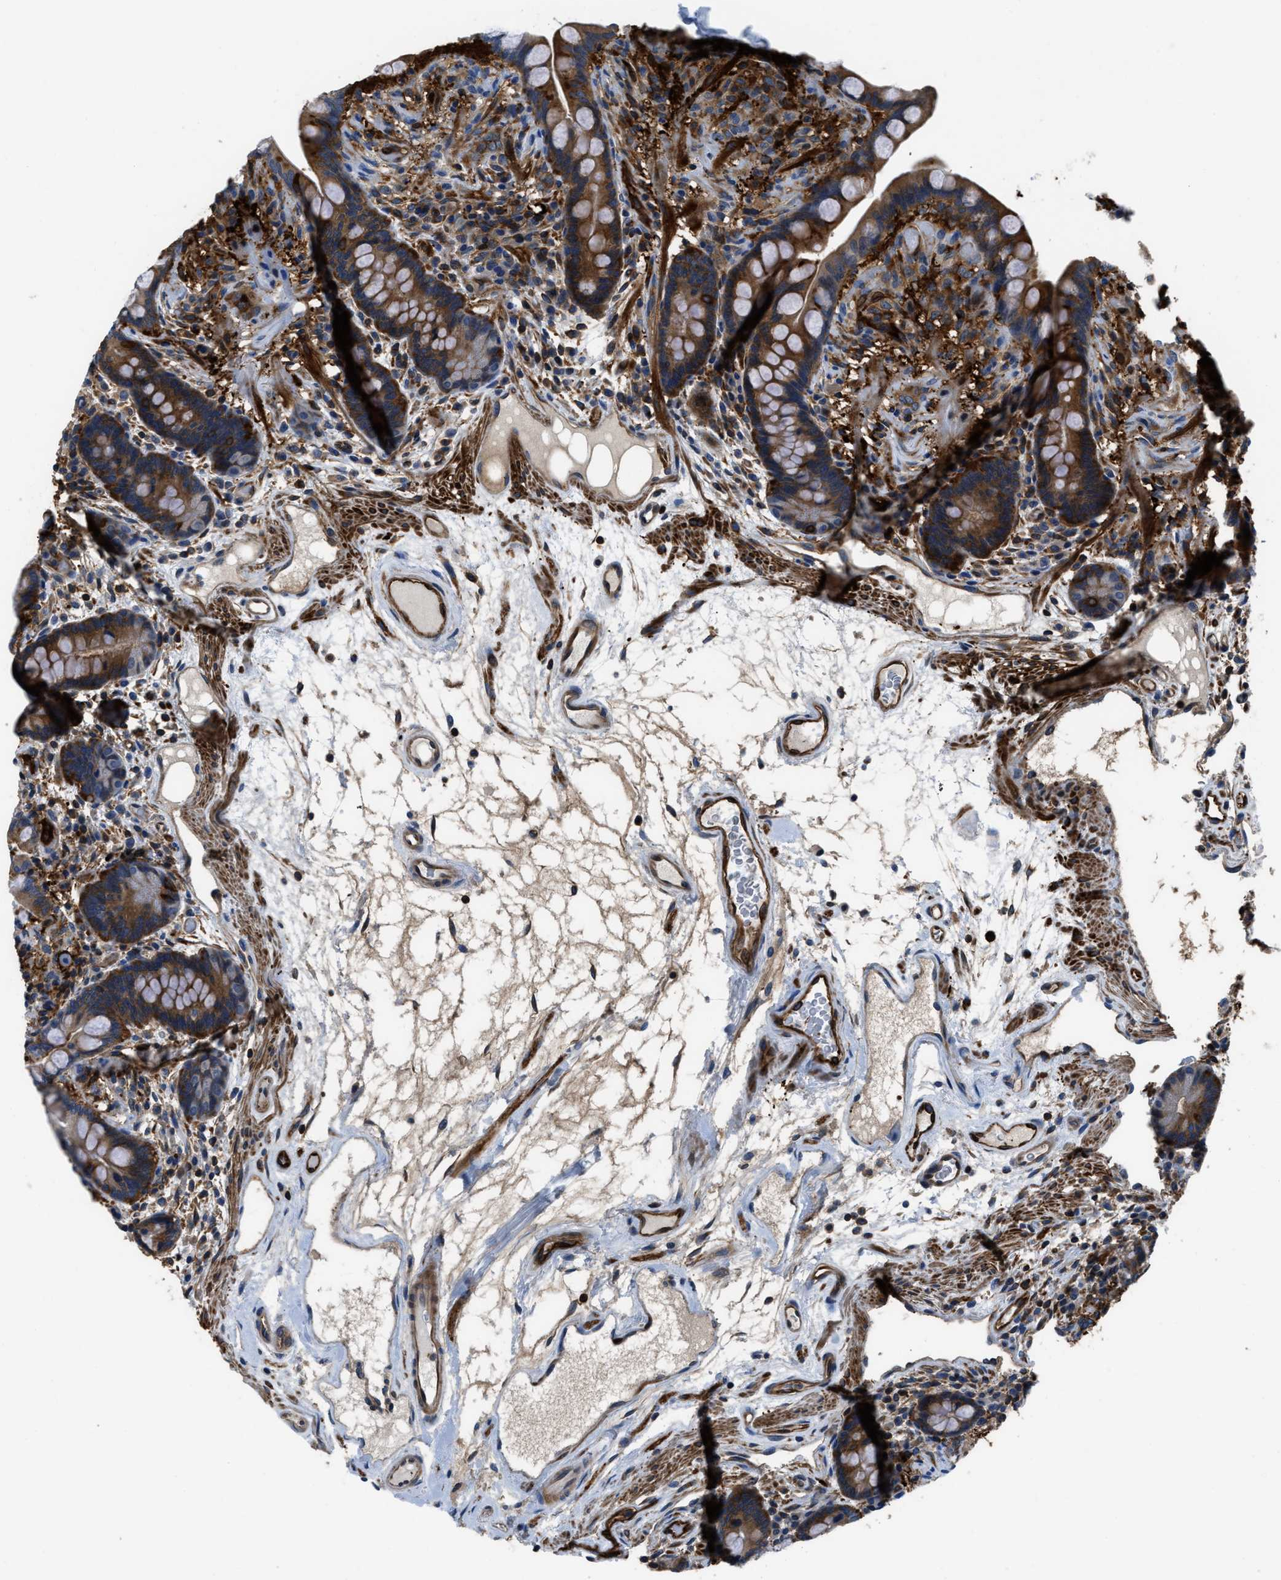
{"staining": {"intensity": "strong", "quantity": ">75%", "location": "cytoplasmic/membranous"}, "tissue": "colon", "cell_type": "Endothelial cells", "image_type": "normal", "snomed": [{"axis": "morphology", "description": "Normal tissue, NOS"}, {"axis": "topography", "description": "Colon"}], "caption": "DAB immunohistochemical staining of unremarkable human colon demonstrates strong cytoplasmic/membranous protein positivity in about >75% of endothelial cells. (DAB (3,3'-diaminobenzidine) IHC with brightfield microscopy, high magnification).", "gene": "PFKP", "patient": {"sex": "male", "age": 73}}